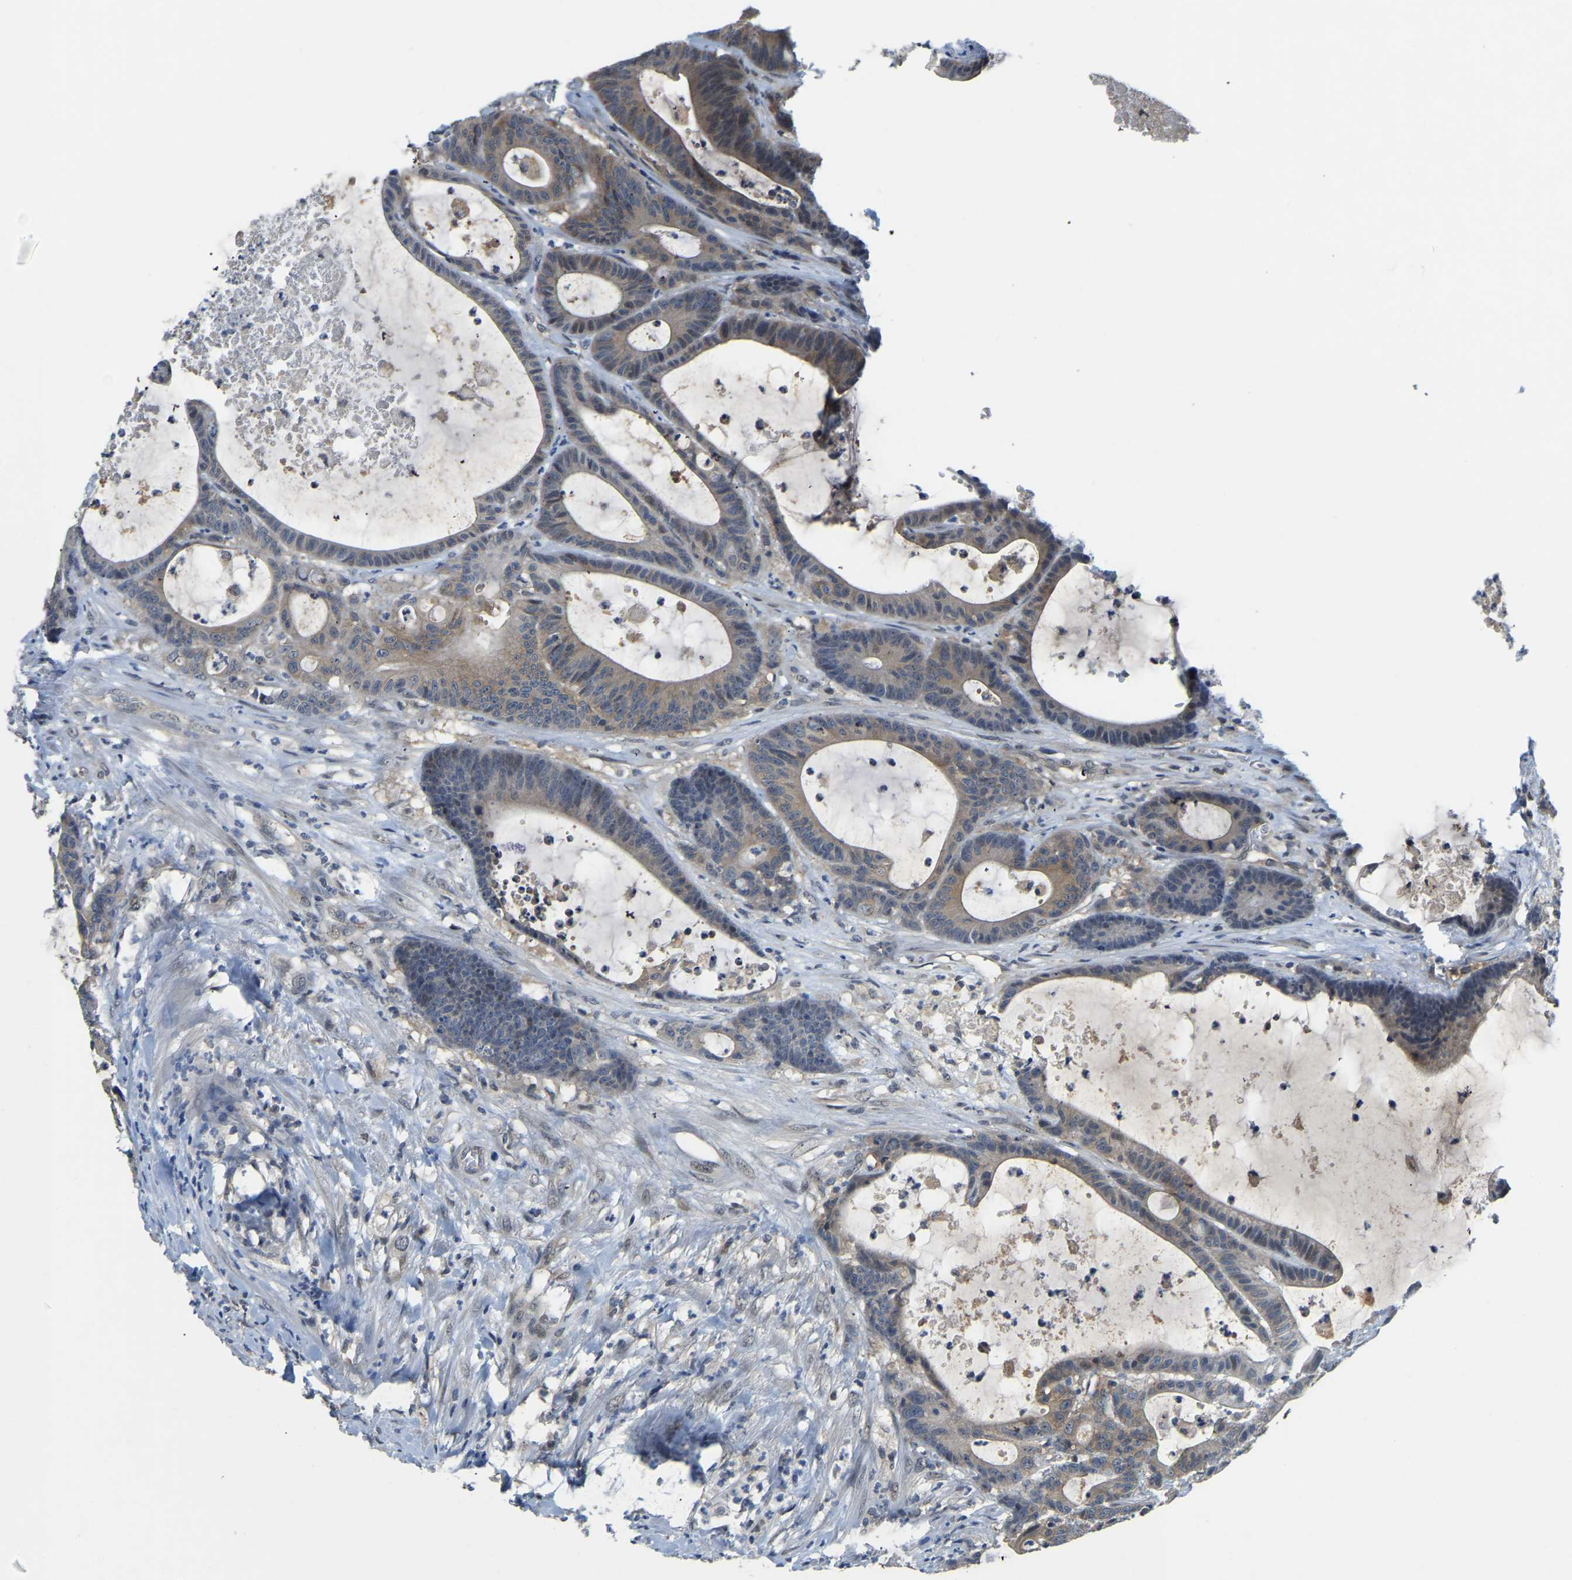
{"staining": {"intensity": "weak", "quantity": "<25%", "location": "cytoplasmic/membranous"}, "tissue": "colorectal cancer", "cell_type": "Tumor cells", "image_type": "cancer", "snomed": [{"axis": "morphology", "description": "Adenocarcinoma, NOS"}, {"axis": "topography", "description": "Colon"}], "caption": "Immunohistochemistry histopathology image of human colorectal adenocarcinoma stained for a protein (brown), which displays no expression in tumor cells.", "gene": "AHNAK", "patient": {"sex": "female", "age": 84}}